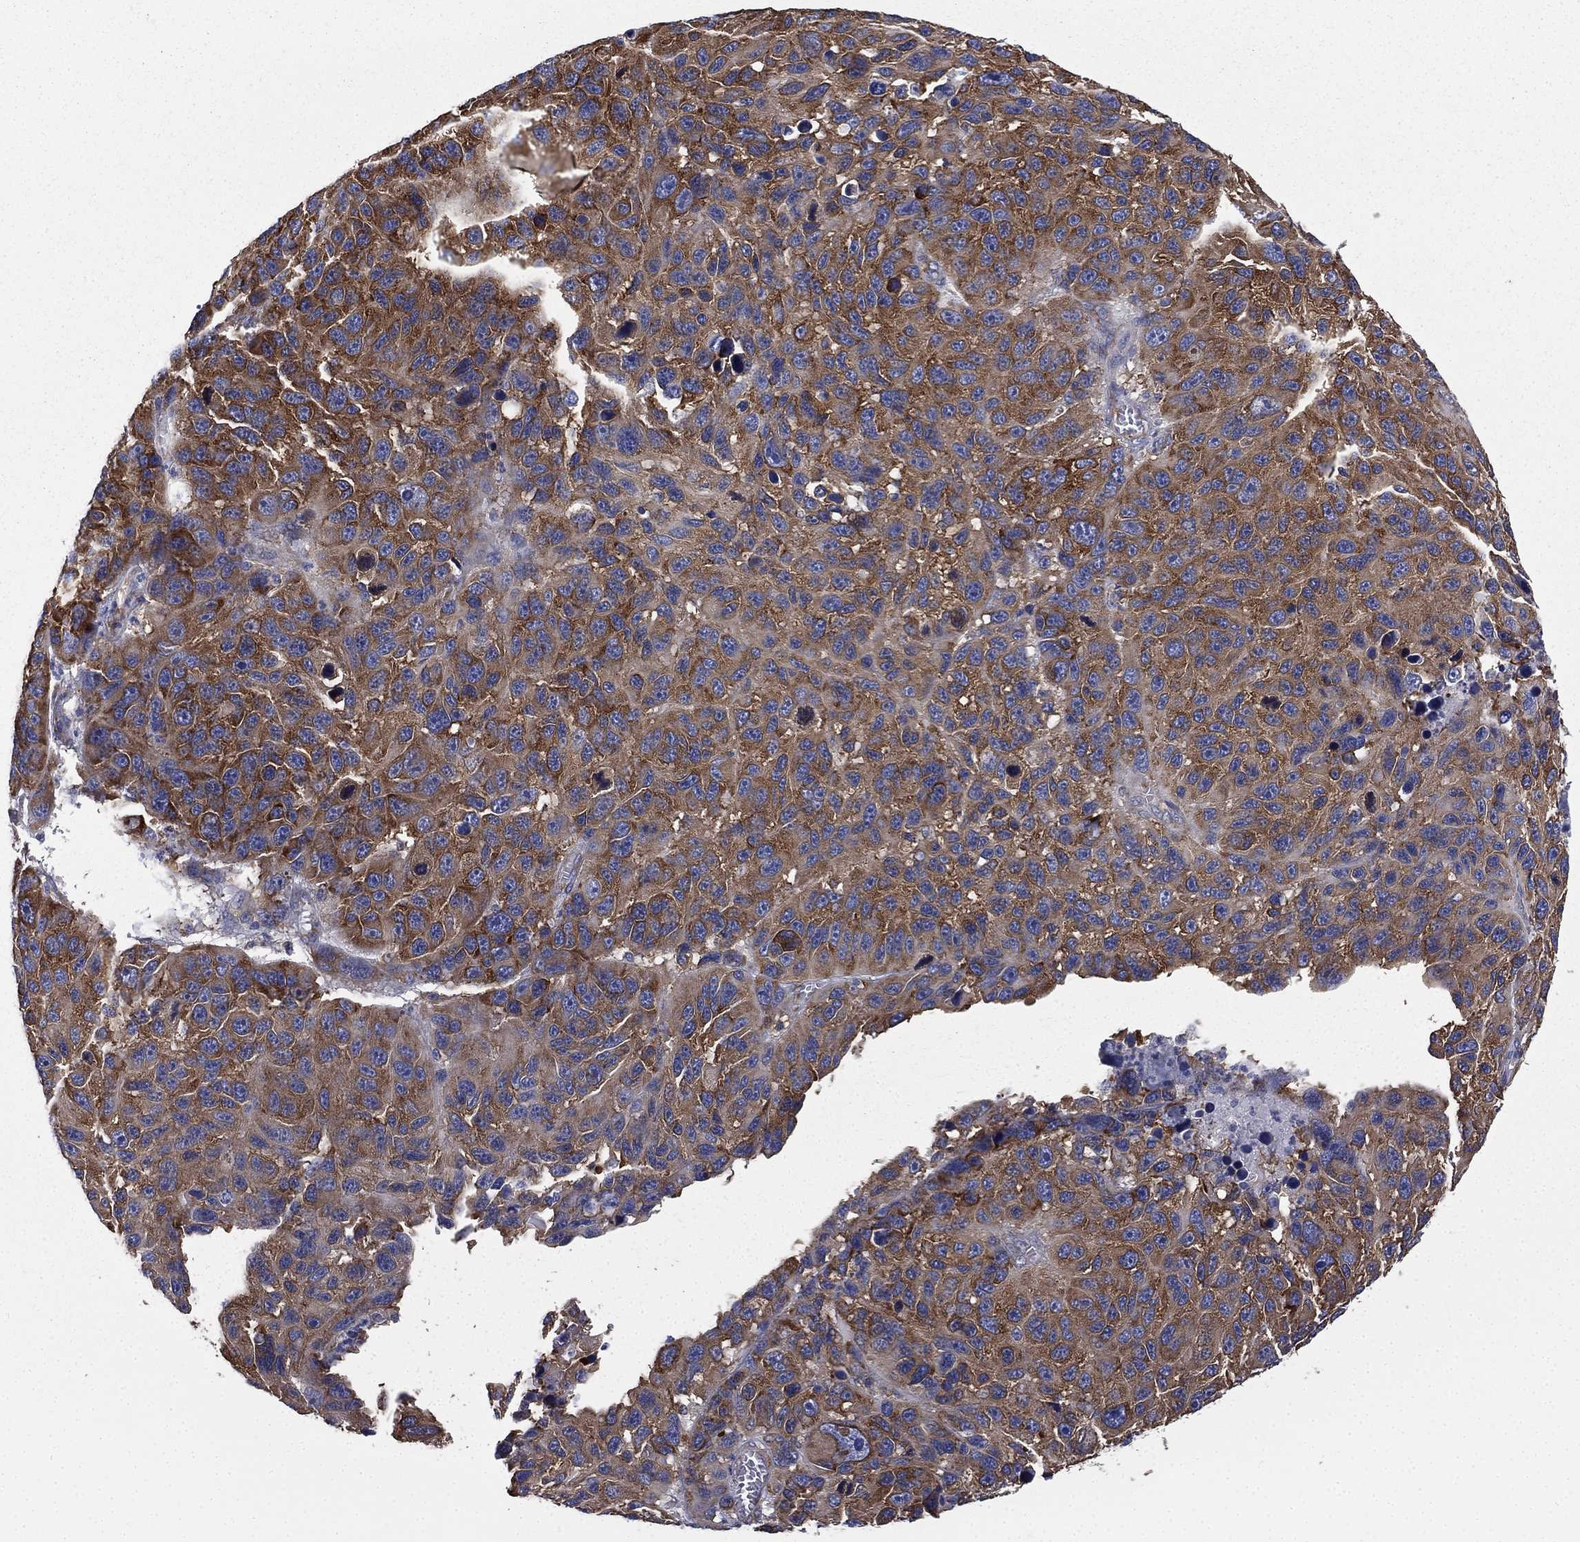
{"staining": {"intensity": "strong", "quantity": ">75%", "location": "cytoplasmic/membranous"}, "tissue": "melanoma", "cell_type": "Tumor cells", "image_type": "cancer", "snomed": [{"axis": "morphology", "description": "Malignant melanoma, NOS"}, {"axis": "topography", "description": "Skin"}], "caption": "The image shows immunohistochemical staining of melanoma. There is strong cytoplasmic/membranous positivity is seen in approximately >75% of tumor cells.", "gene": "FARSA", "patient": {"sex": "male", "age": 53}}